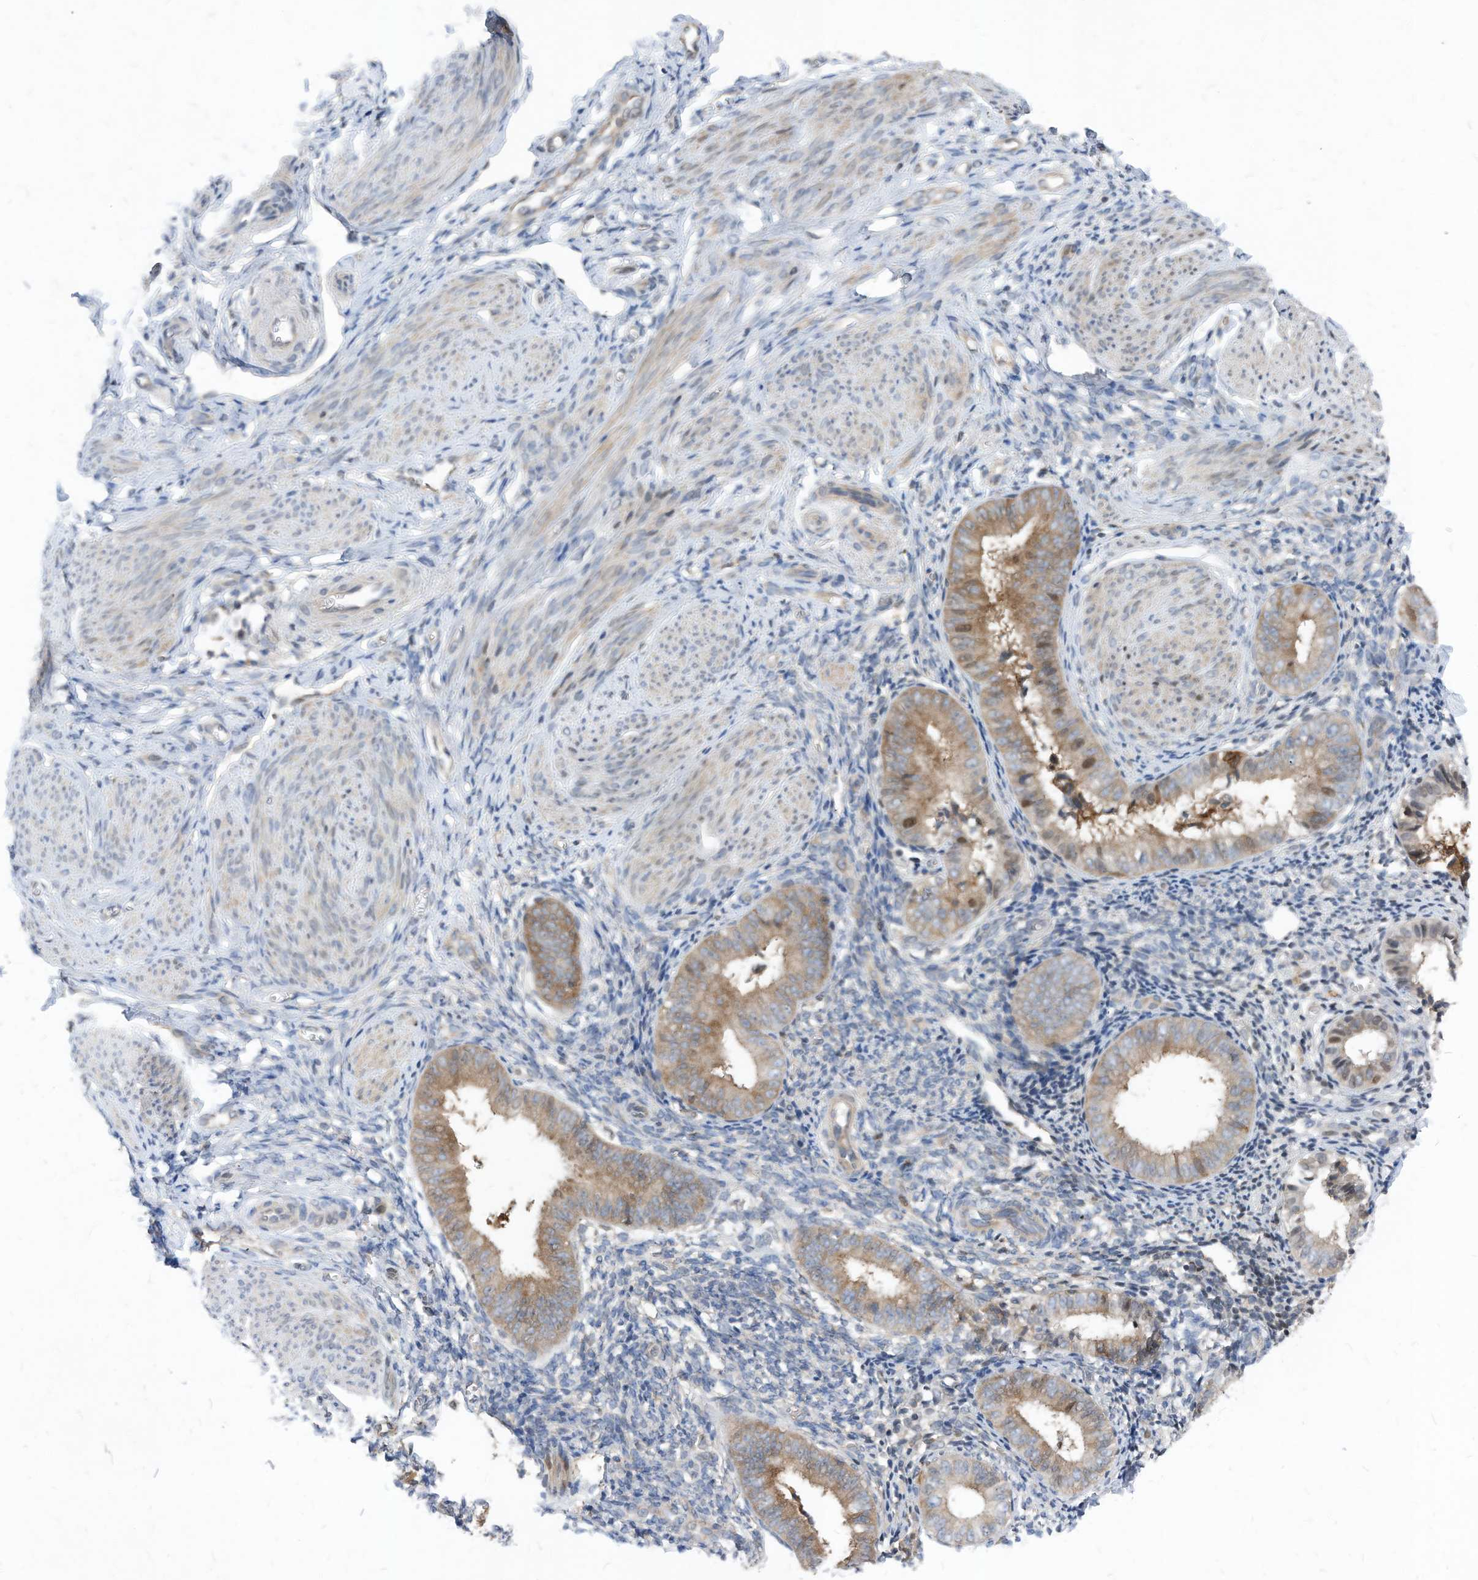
{"staining": {"intensity": "negative", "quantity": "none", "location": "none"}, "tissue": "endometrium", "cell_type": "Cells in endometrial stroma", "image_type": "normal", "snomed": [{"axis": "morphology", "description": "Normal tissue, NOS"}, {"axis": "topography", "description": "Uterus"}, {"axis": "topography", "description": "Endometrium"}], "caption": "High power microscopy image of an immunohistochemistry micrograph of normal endometrium, revealing no significant positivity in cells in endometrial stroma. Brightfield microscopy of immunohistochemistry stained with DAB (3,3'-diaminobenzidine) (brown) and hematoxylin (blue), captured at high magnification.", "gene": "KPNB1", "patient": {"sex": "female", "age": 48}}